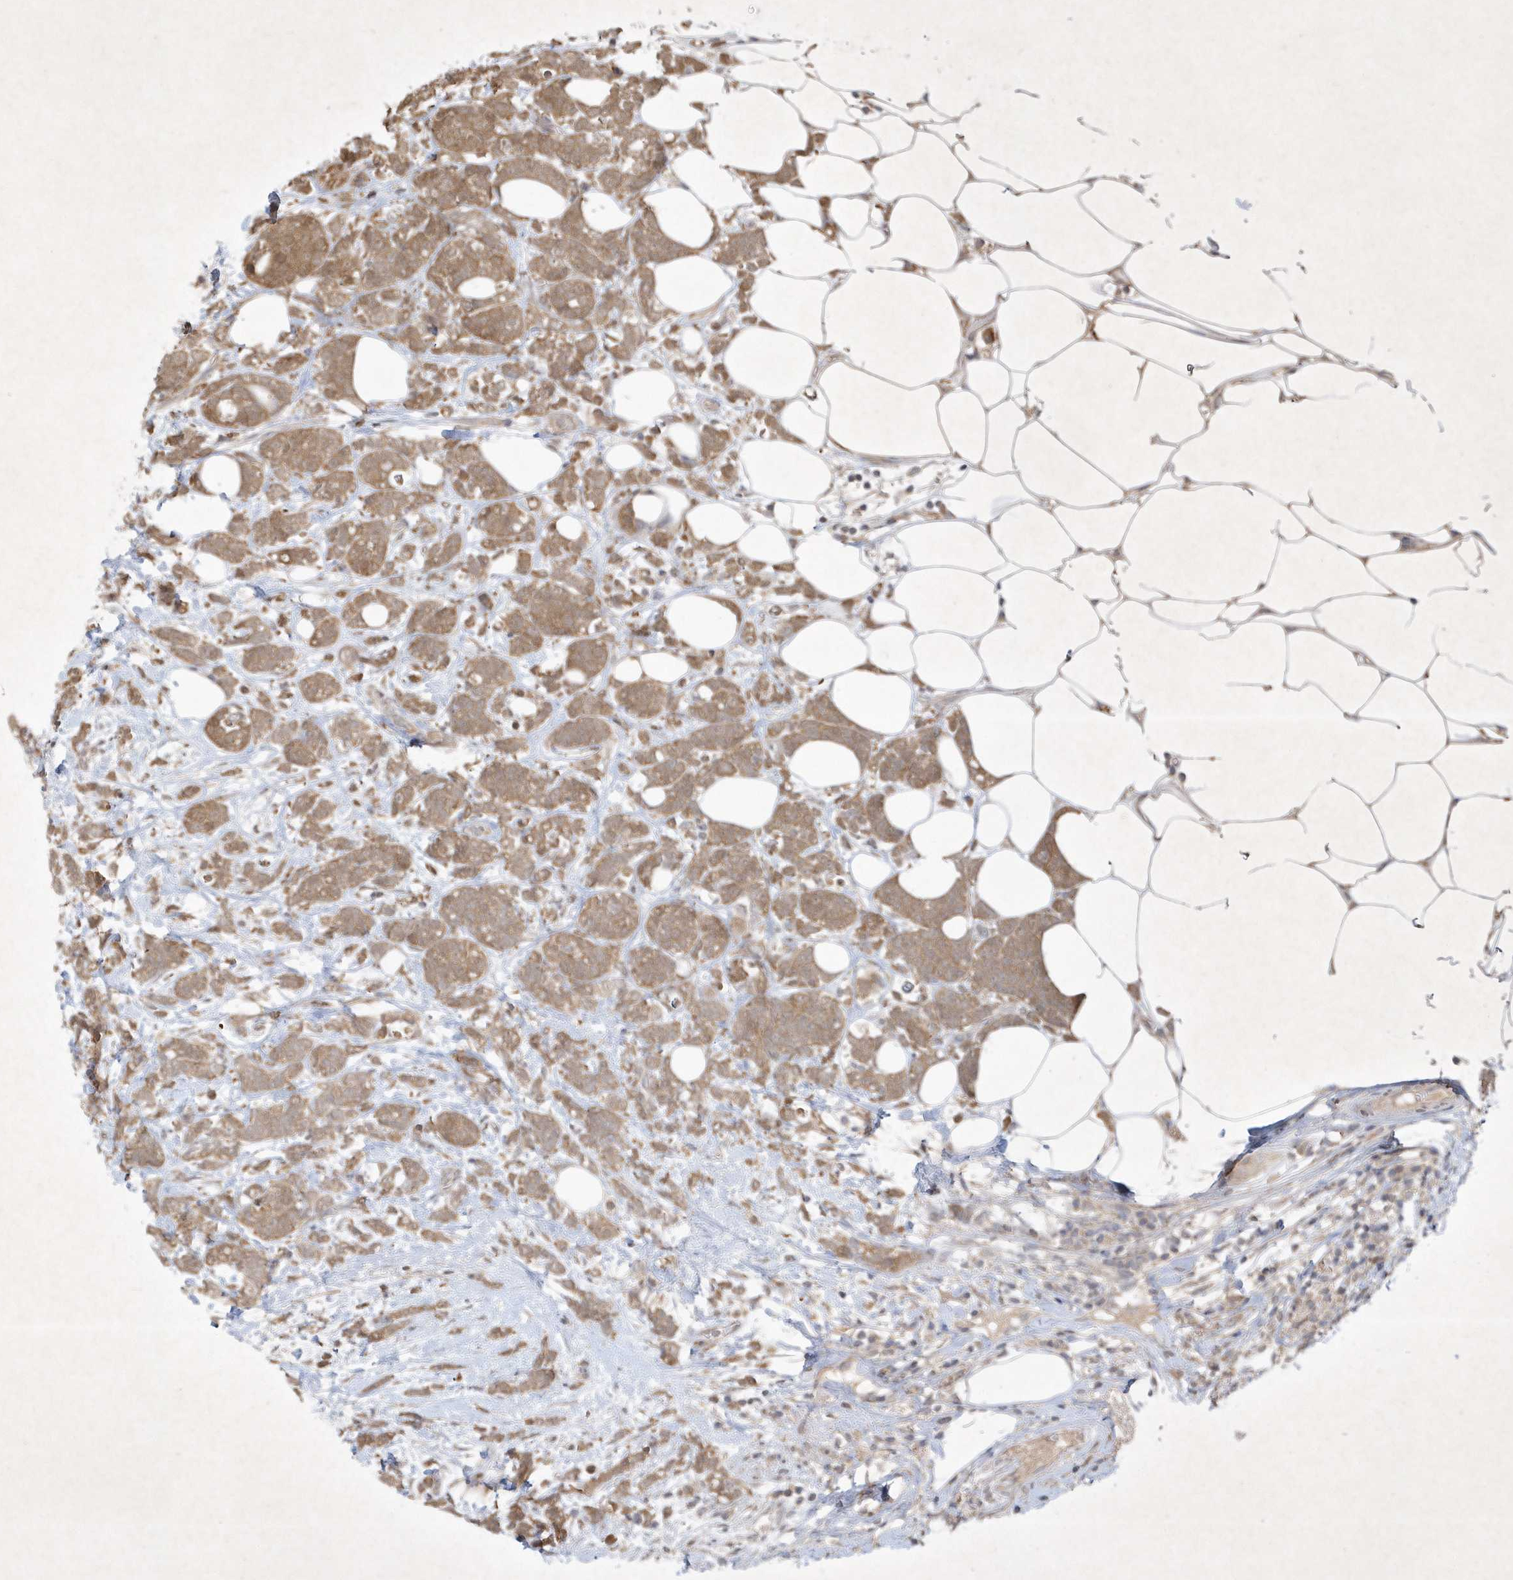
{"staining": {"intensity": "moderate", "quantity": ">75%", "location": "cytoplasmic/membranous"}, "tissue": "breast cancer", "cell_type": "Tumor cells", "image_type": "cancer", "snomed": [{"axis": "morphology", "description": "Lobular carcinoma"}, {"axis": "topography", "description": "Breast"}], "caption": "Moderate cytoplasmic/membranous expression is identified in about >75% of tumor cells in breast lobular carcinoma. (brown staining indicates protein expression, while blue staining denotes nuclei).", "gene": "AKR7A2", "patient": {"sex": "female", "age": 58}}